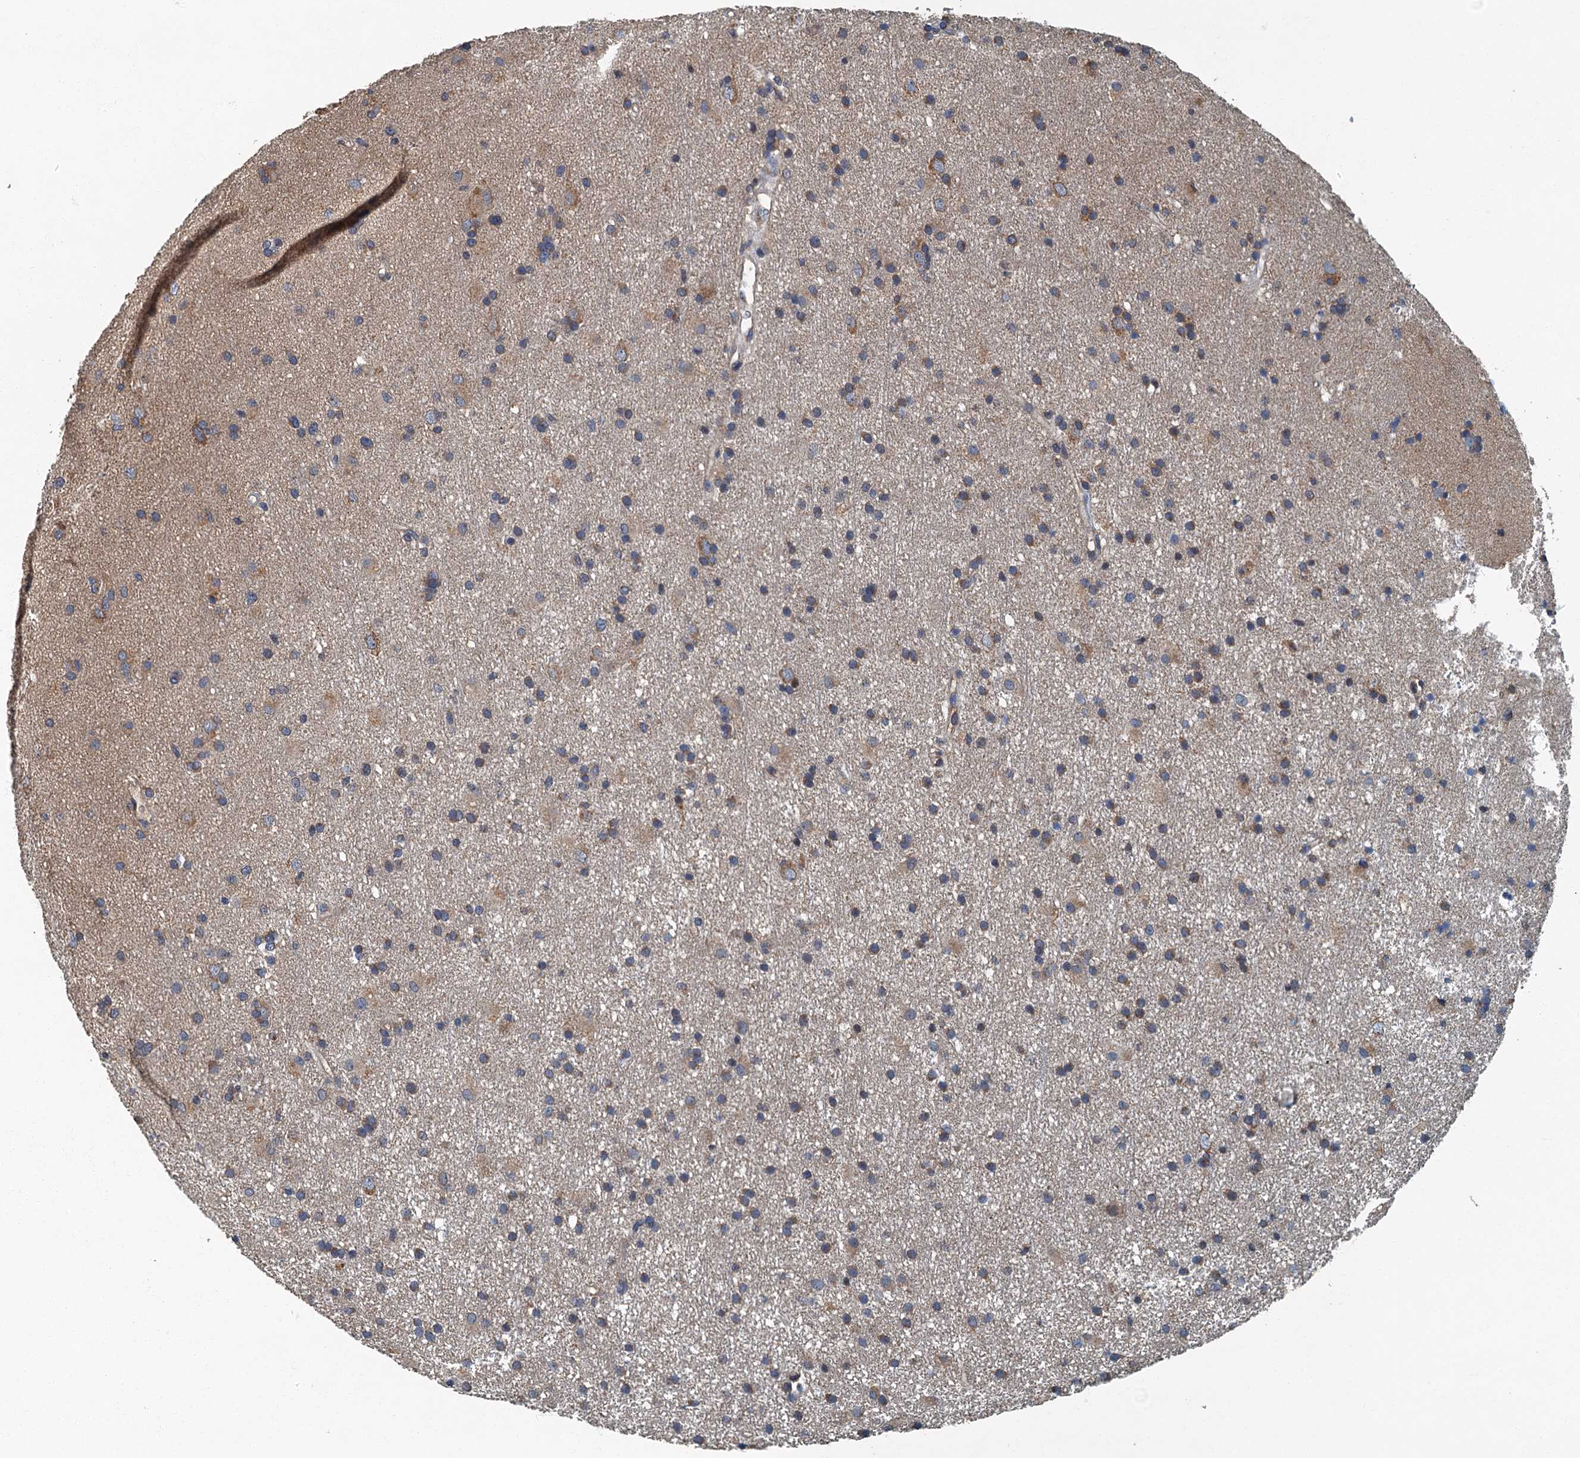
{"staining": {"intensity": "weak", "quantity": "25%-75%", "location": "cytoplasmic/membranous"}, "tissue": "glioma", "cell_type": "Tumor cells", "image_type": "cancer", "snomed": [{"axis": "morphology", "description": "Glioma, malignant, High grade"}, {"axis": "topography", "description": "Brain"}], "caption": "Immunohistochemistry (DAB) staining of human glioma exhibits weak cytoplasmic/membranous protein expression in about 25%-75% of tumor cells. The staining was performed using DAB (3,3'-diaminobenzidine), with brown indicating positive protein expression. Nuclei are stained blue with hematoxylin.", "gene": "DDX49", "patient": {"sex": "male", "age": 77}}